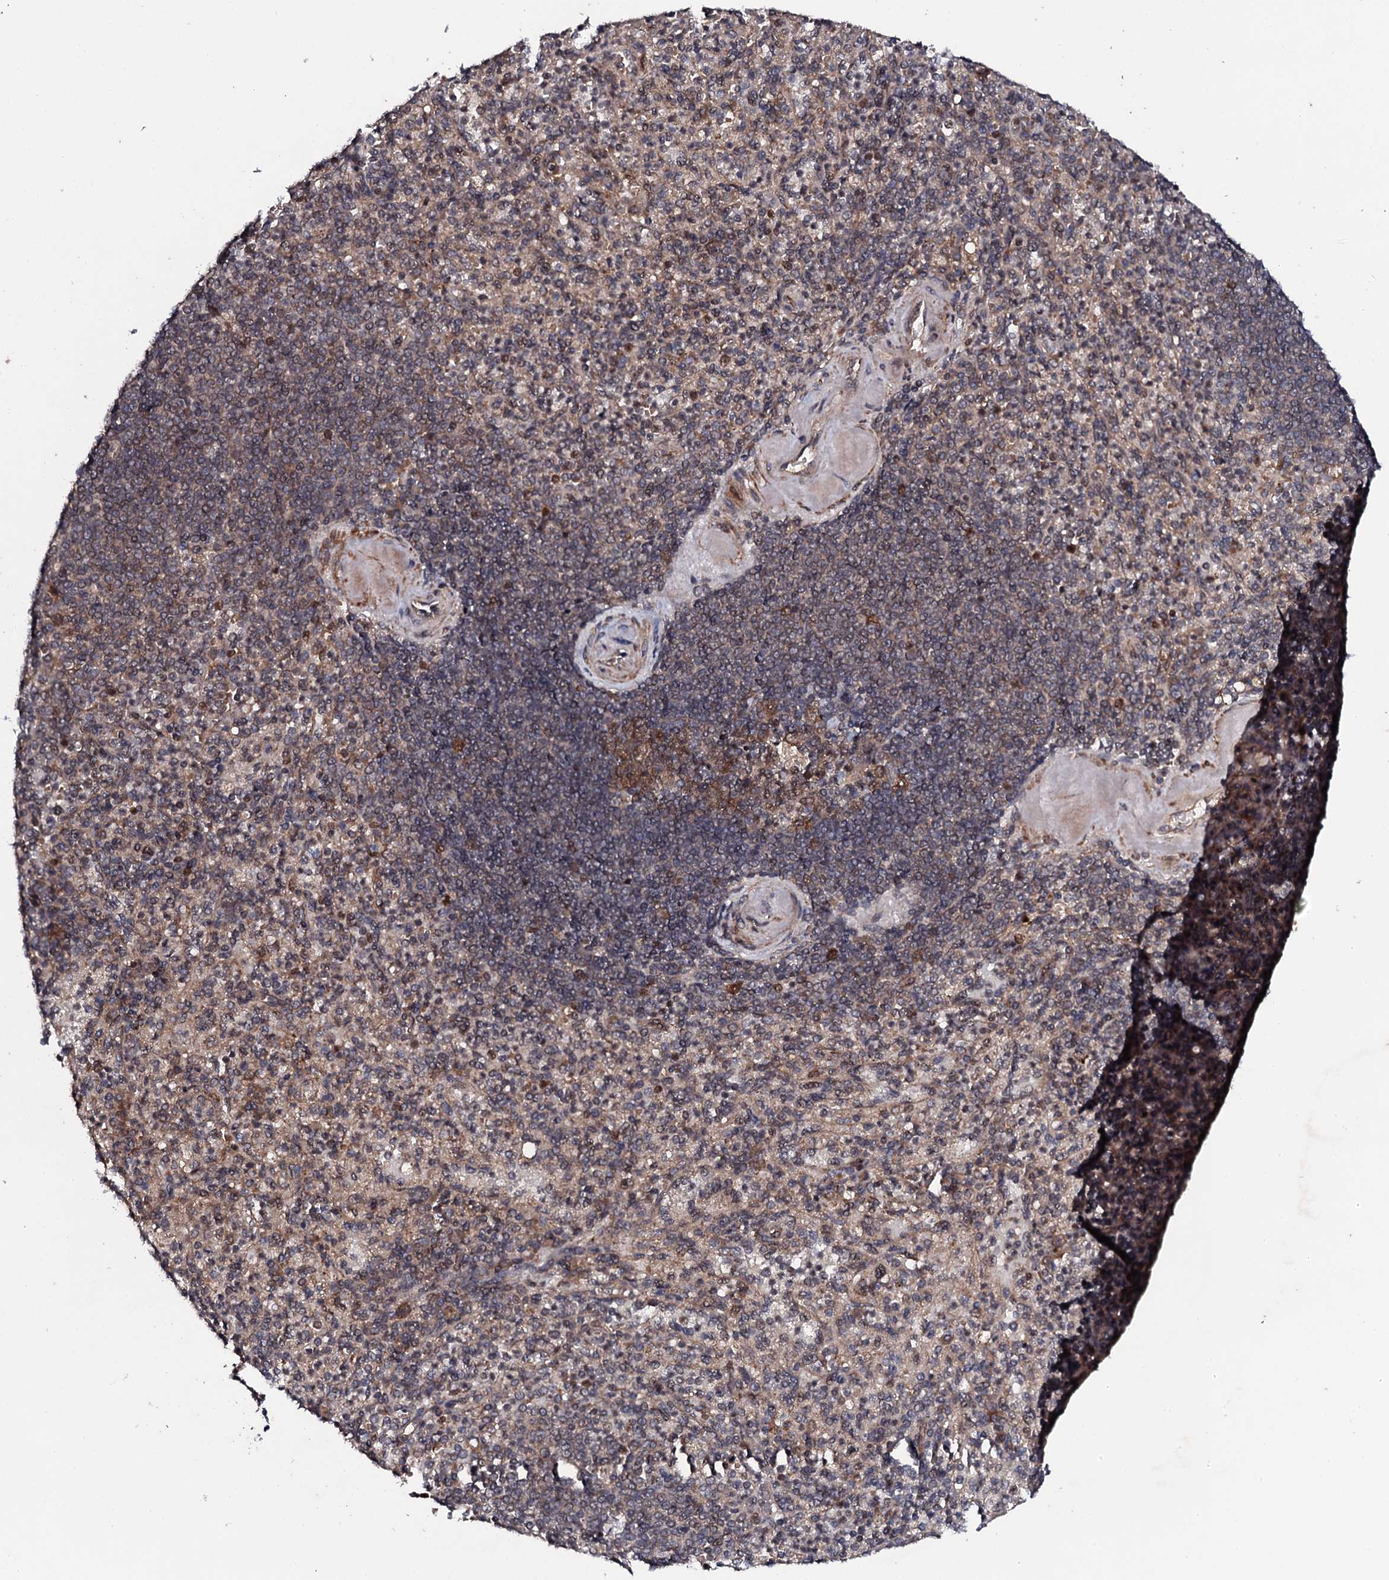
{"staining": {"intensity": "moderate", "quantity": "25%-75%", "location": "cytoplasmic/membranous"}, "tissue": "spleen", "cell_type": "Cells in red pulp", "image_type": "normal", "snomed": [{"axis": "morphology", "description": "Normal tissue, NOS"}, {"axis": "topography", "description": "Spleen"}], "caption": "Cells in red pulp display medium levels of moderate cytoplasmic/membranous expression in about 25%-75% of cells in unremarkable spleen.", "gene": "FAM111A", "patient": {"sex": "female", "age": 74}}